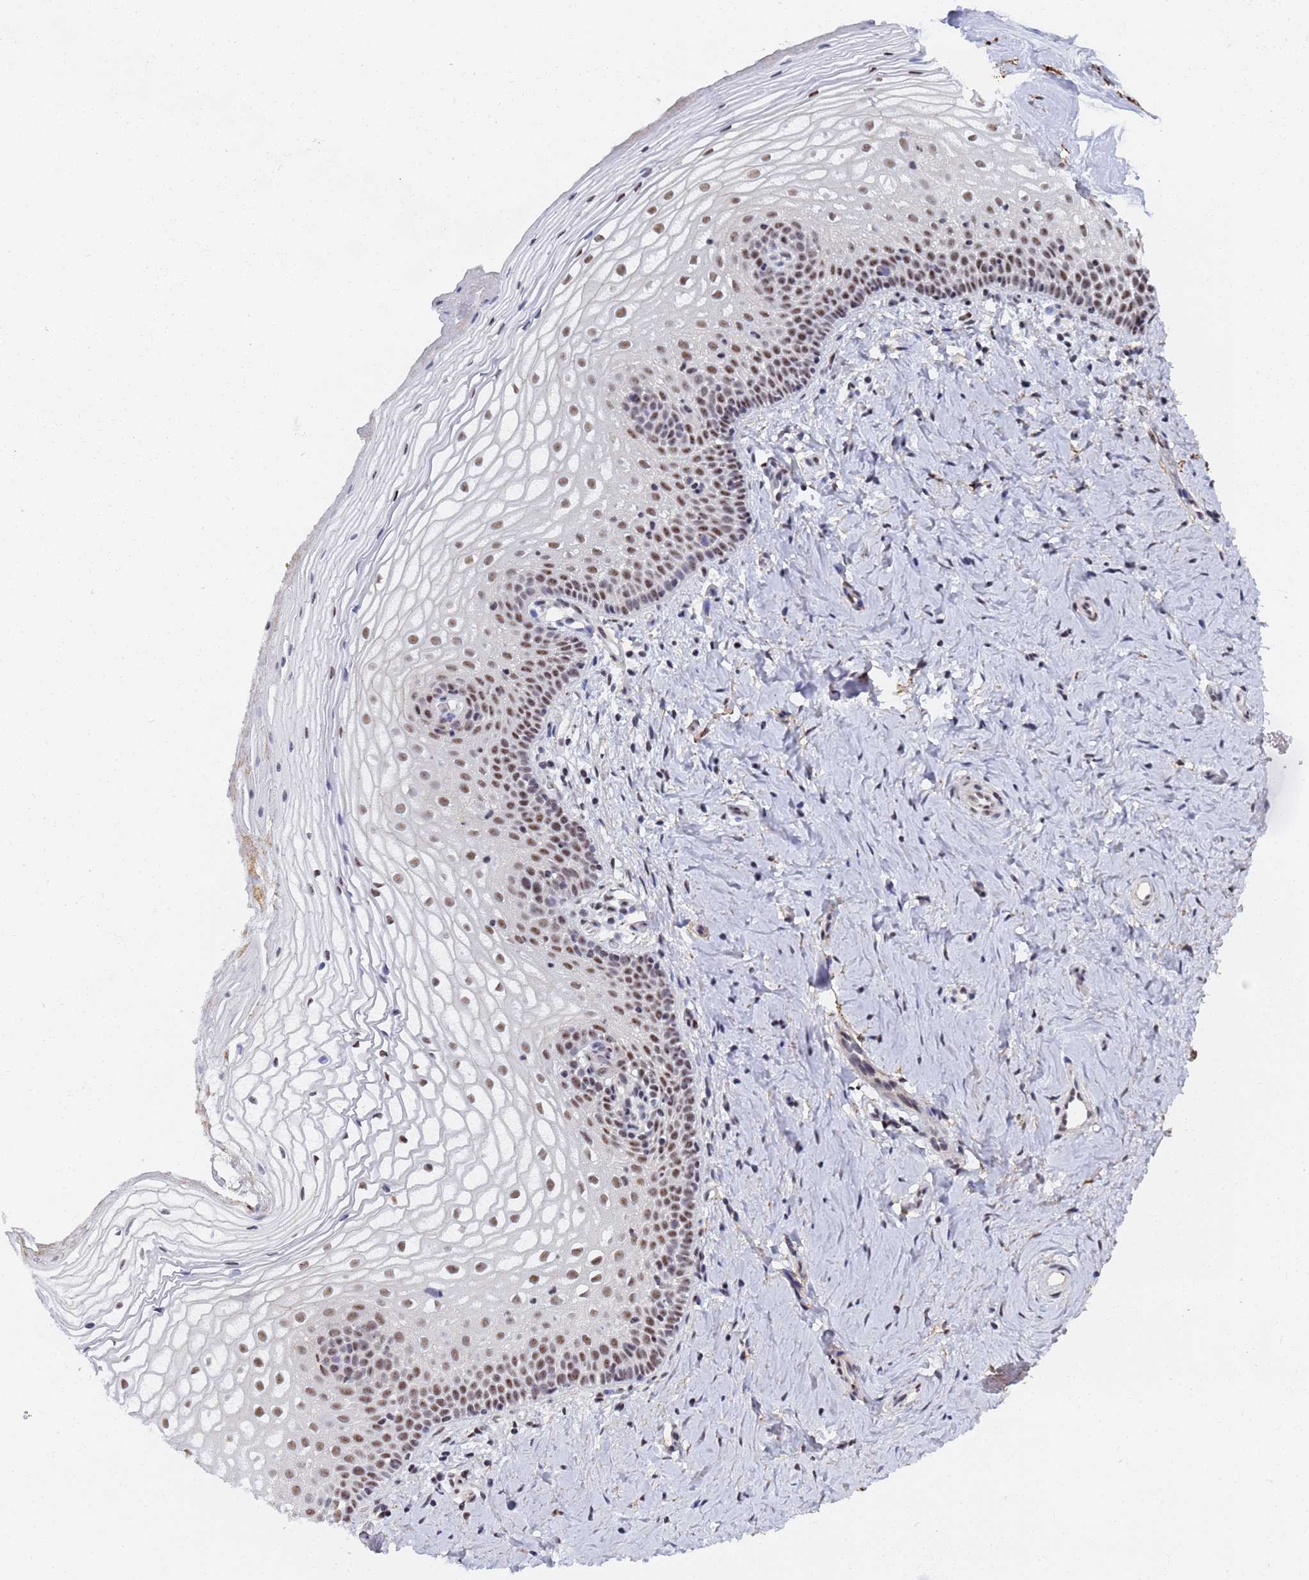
{"staining": {"intensity": "moderate", "quantity": "25%-75%", "location": "nuclear"}, "tissue": "vagina", "cell_type": "Squamous epithelial cells", "image_type": "normal", "snomed": [{"axis": "morphology", "description": "Normal tissue, NOS"}, {"axis": "topography", "description": "Vagina"}], "caption": "This photomicrograph demonstrates IHC staining of unremarkable vagina, with medium moderate nuclear positivity in approximately 25%-75% of squamous epithelial cells.", "gene": "PRRT4", "patient": {"sex": "female", "age": 56}}